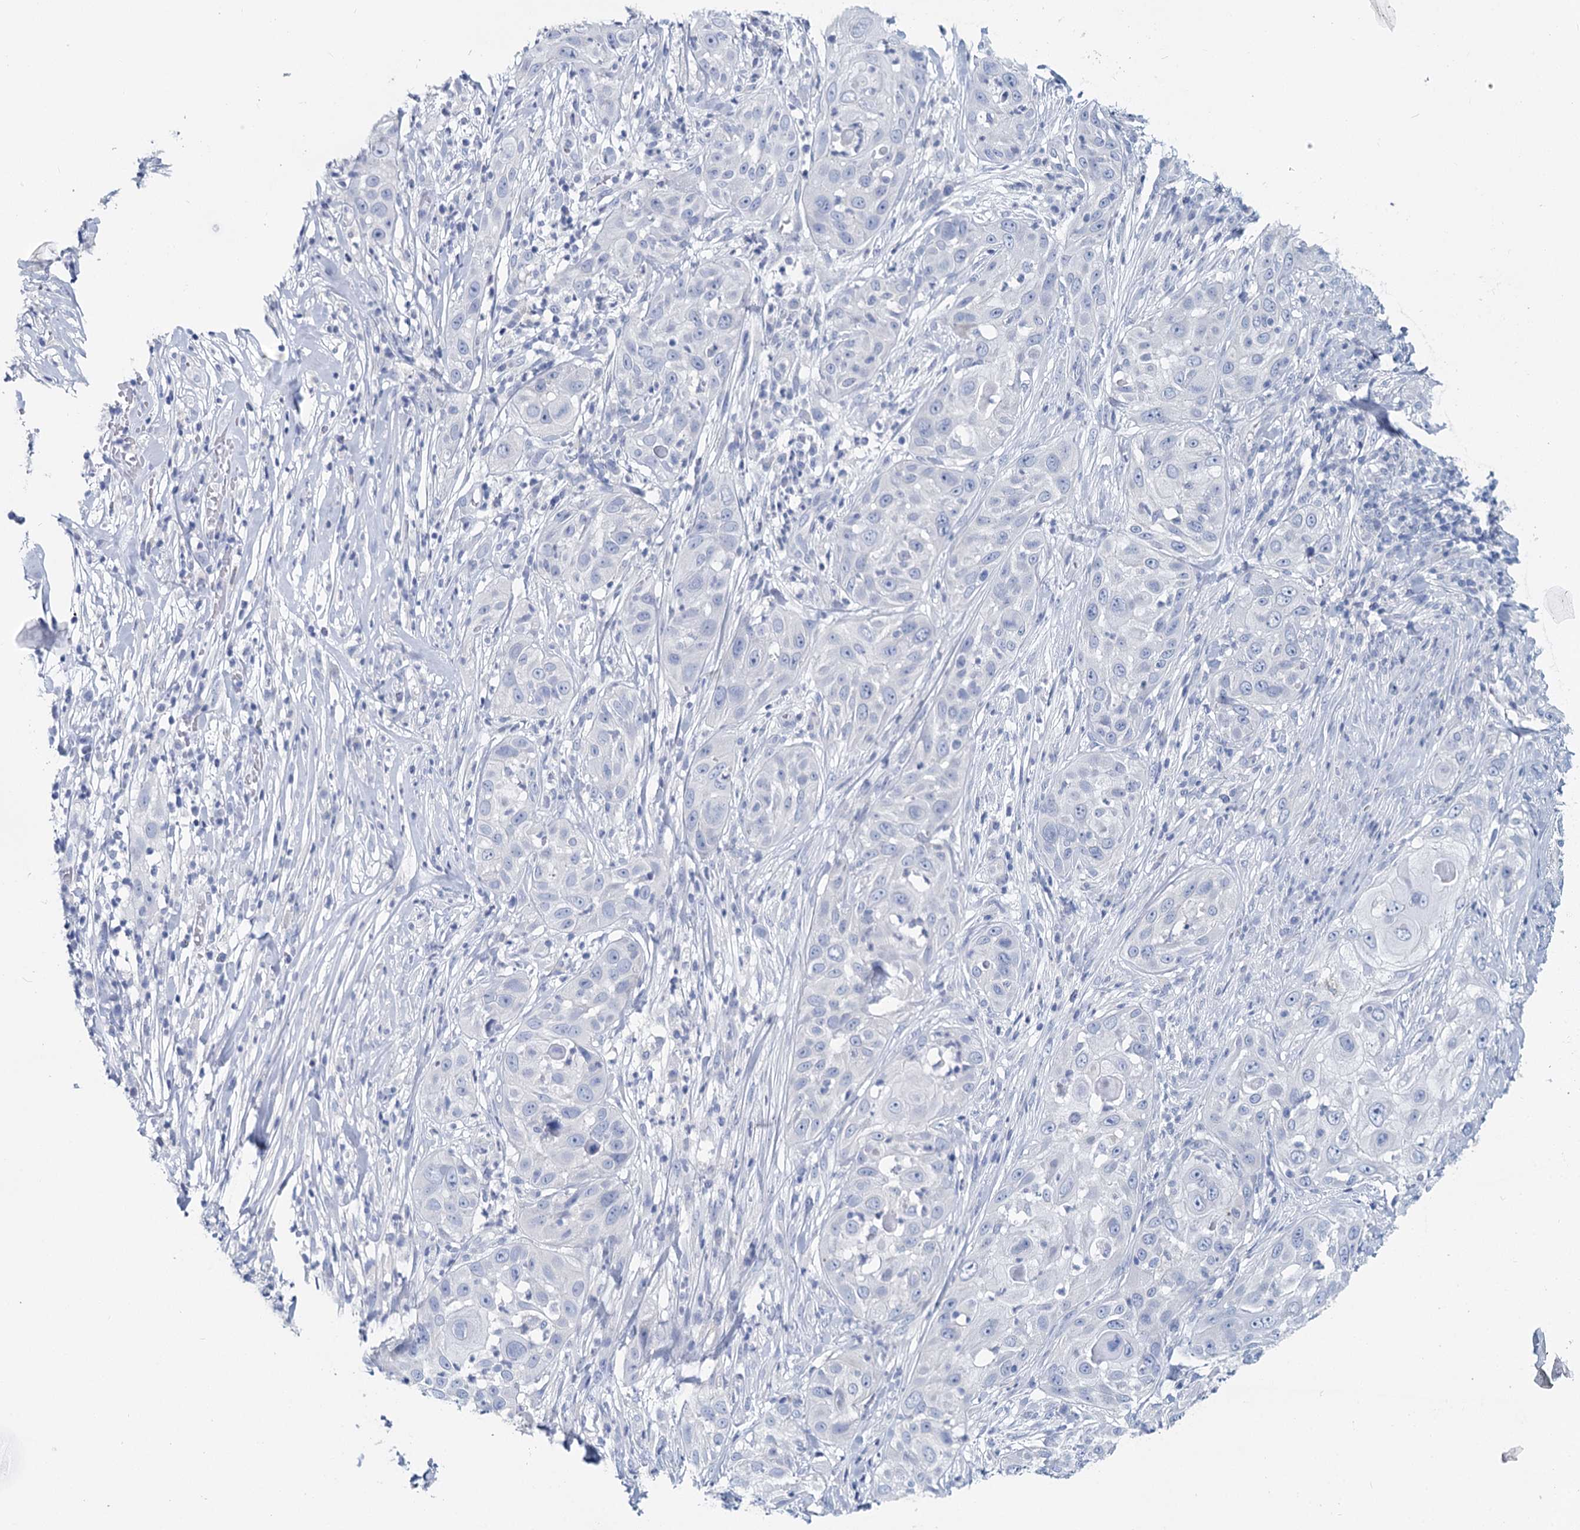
{"staining": {"intensity": "negative", "quantity": "none", "location": "none"}, "tissue": "skin cancer", "cell_type": "Tumor cells", "image_type": "cancer", "snomed": [{"axis": "morphology", "description": "Squamous cell carcinoma, NOS"}, {"axis": "topography", "description": "Skin"}], "caption": "This micrograph is of skin squamous cell carcinoma stained with immunohistochemistry to label a protein in brown with the nuclei are counter-stained blue. There is no staining in tumor cells.", "gene": "METTL7B", "patient": {"sex": "female", "age": 44}}